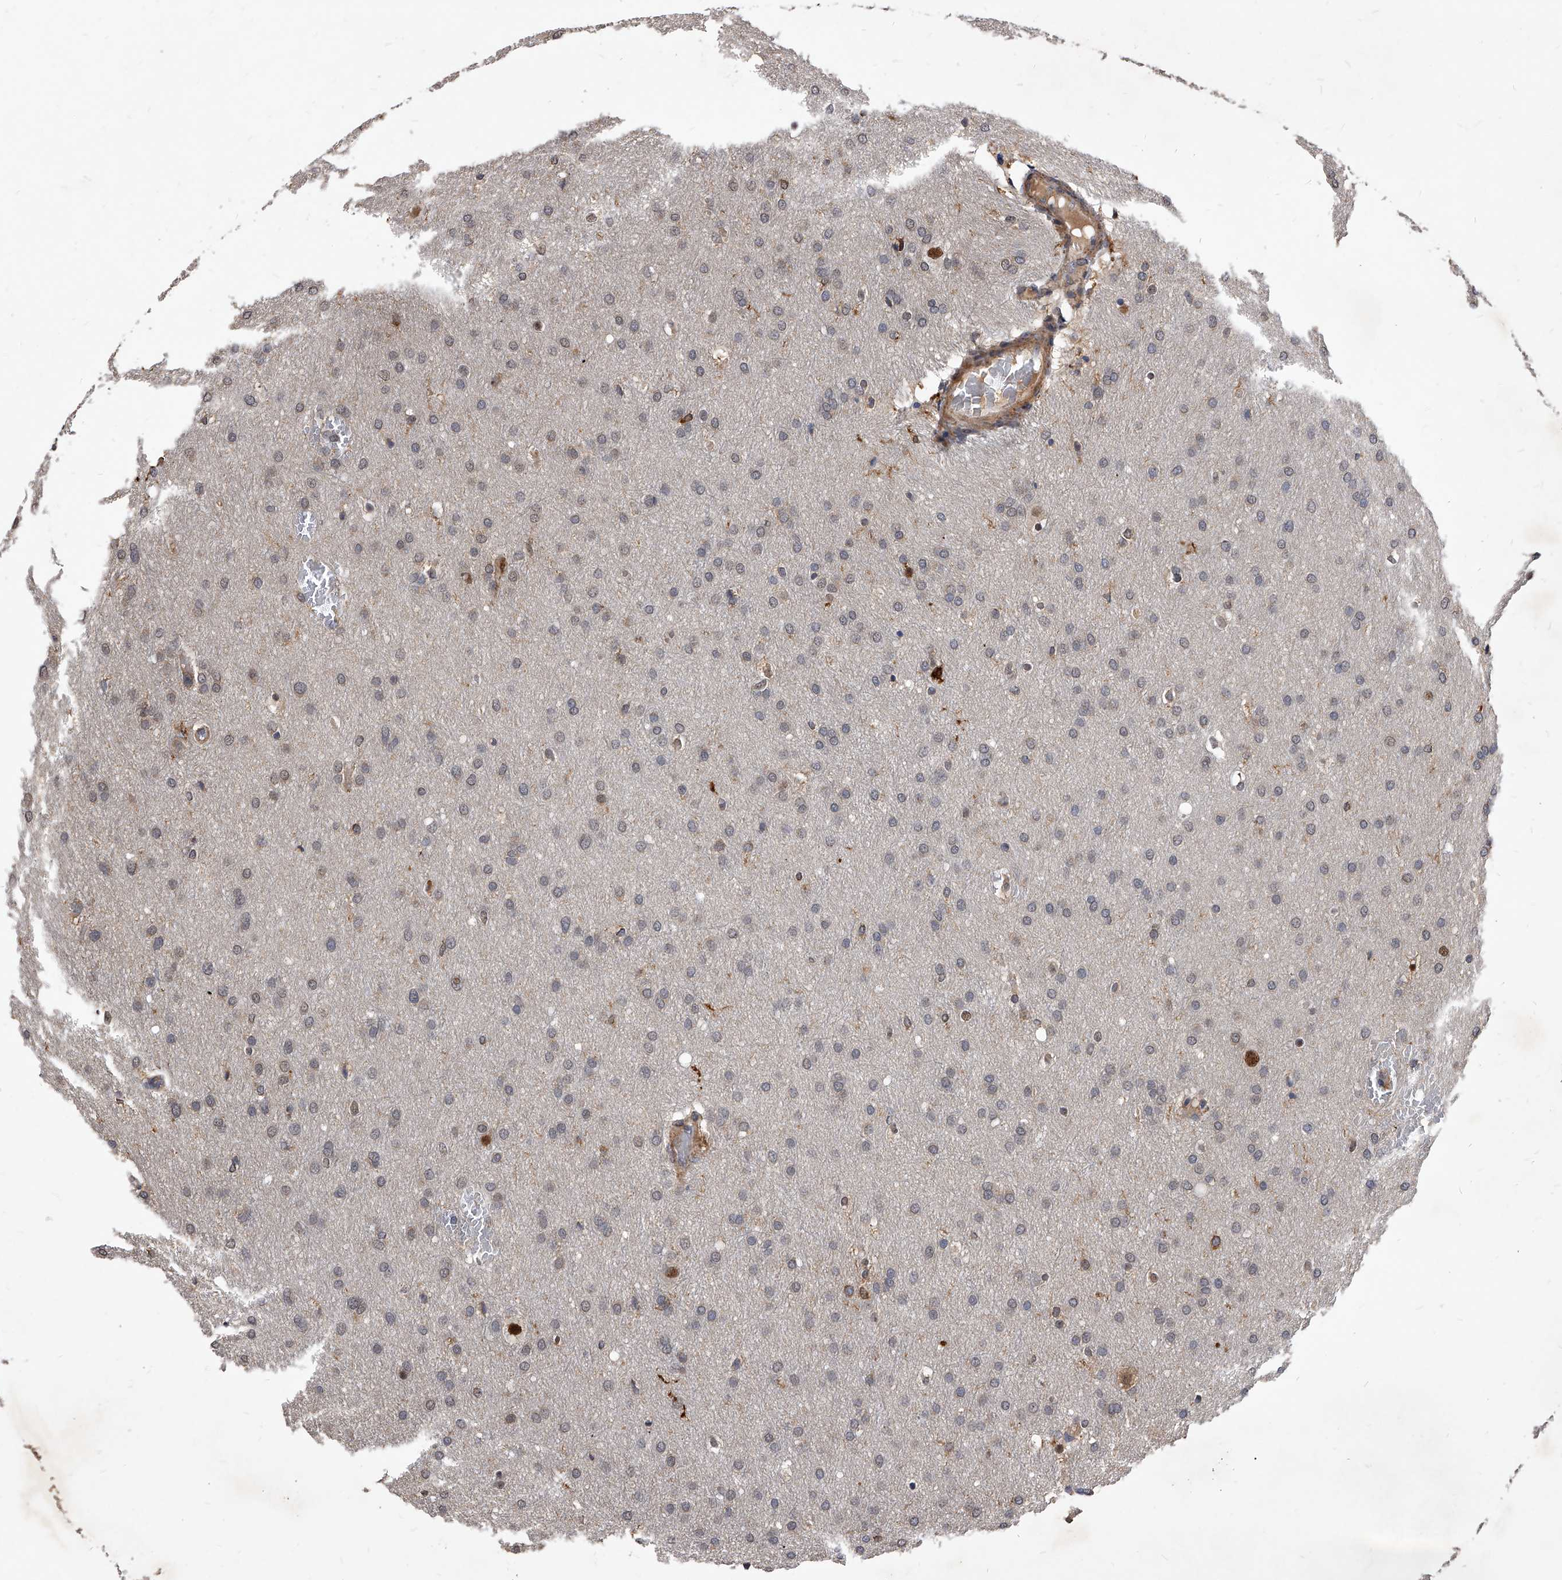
{"staining": {"intensity": "weak", "quantity": "25%-75%", "location": "cytoplasmic/membranous,nuclear"}, "tissue": "glioma", "cell_type": "Tumor cells", "image_type": "cancer", "snomed": [{"axis": "morphology", "description": "Glioma, malignant, Low grade"}, {"axis": "topography", "description": "Brain"}], "caption": "The immunohistochemical stain labels weak cytoplasmic/membranous and nuclear expression in tumor cells of low-grade glioma (malignant) tissue. (IHC, brightfield microscopy, high magnification).", "gene": "SOBP", "patient": {"sex": "female", "age": 37}}